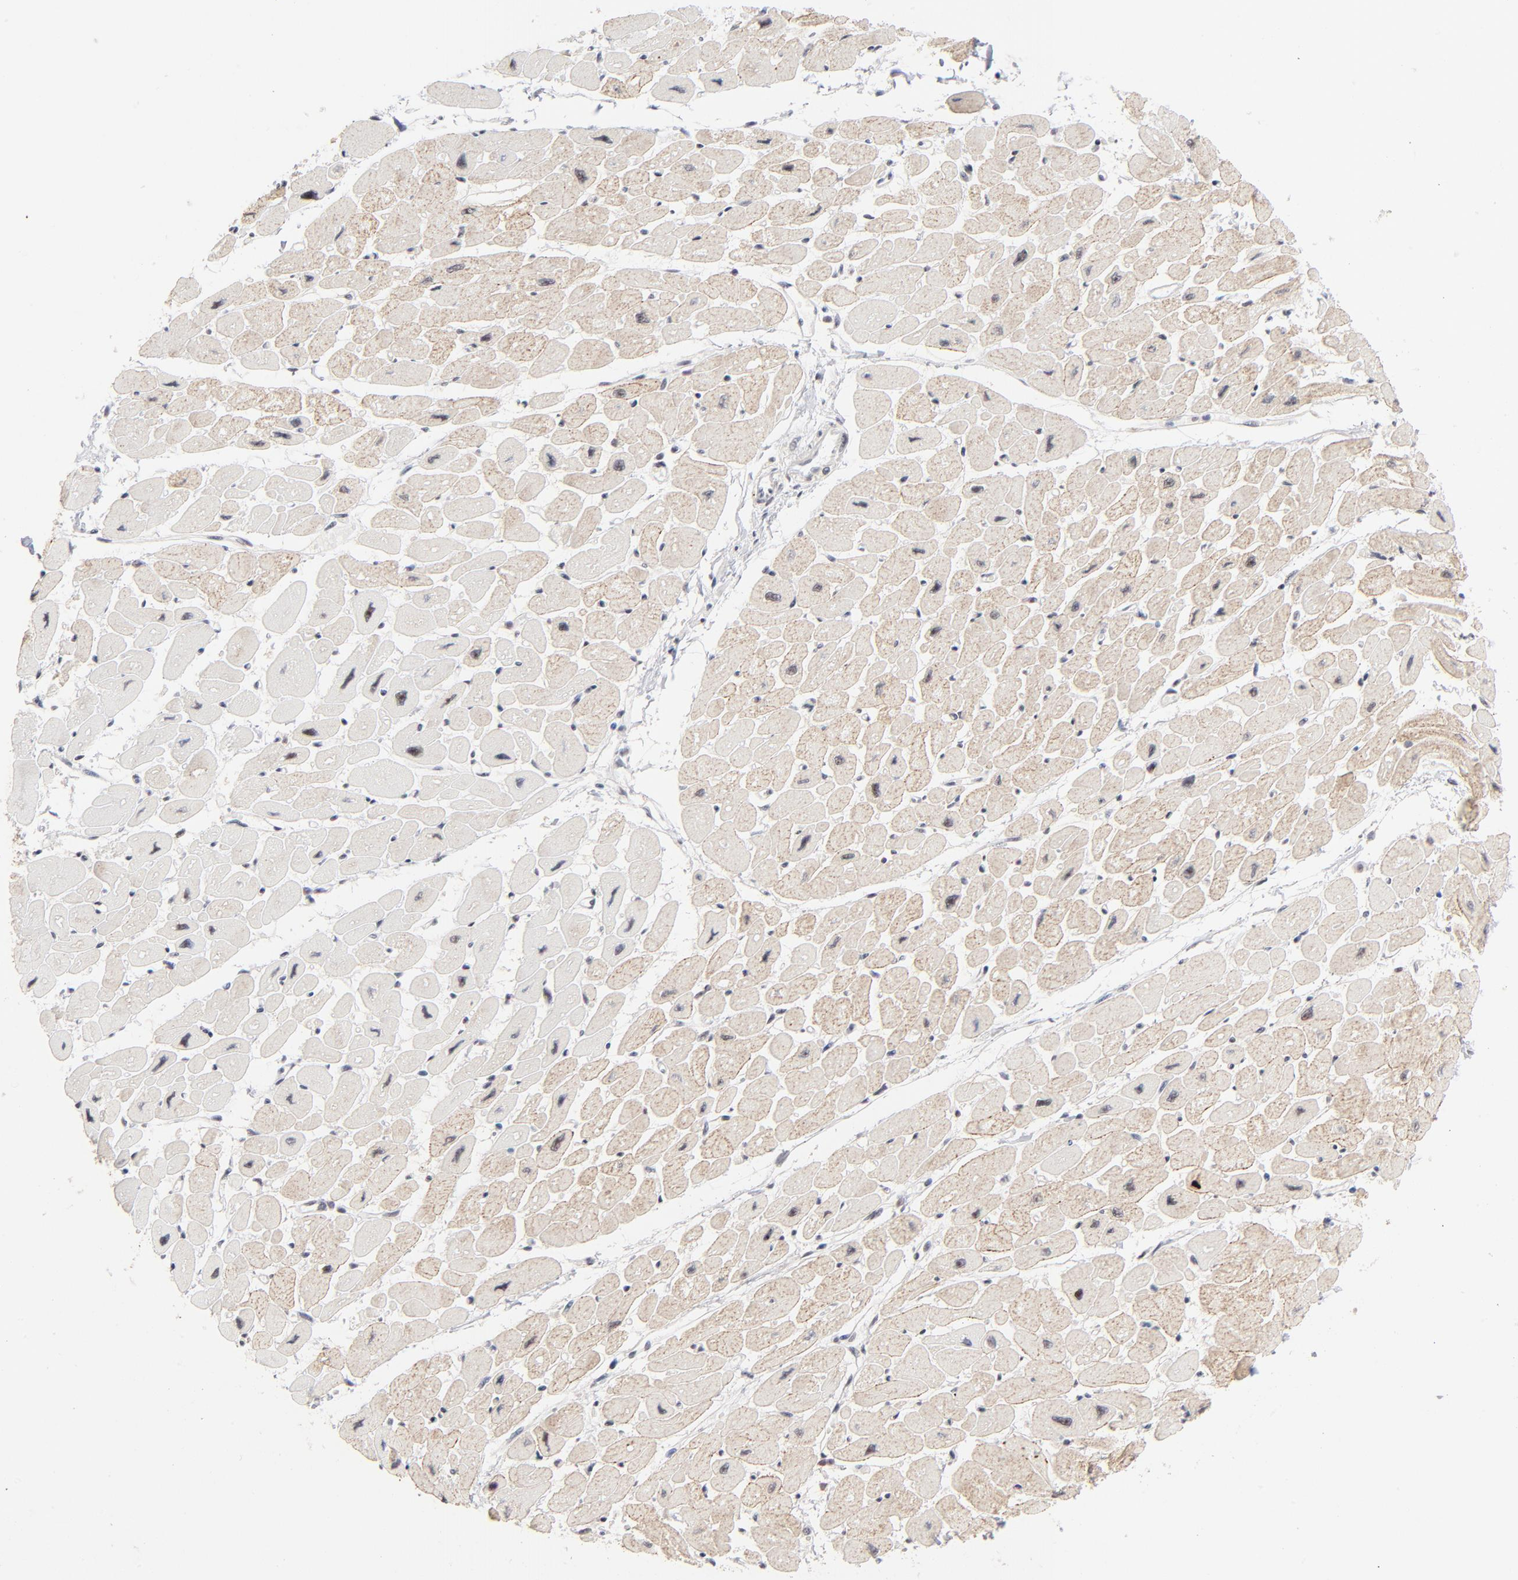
{"staining": {"intensity": "weak", "quantity": "25%-75%", "location": "cytoplasmic/membranous"}, "tissue": "heart muscle", "cell_type": "Cardiomyocytes", "image_type": "normal", "snomed": [{"axis": "morphology", "description": "Normal tissue, NOS"}, {"axis": "topography", "description": "Heart"}], "caption": "Unremarkable heart muscle shows weak cytoplasmic/membranous positivity in about 25%-75% of cardiomyocytes.", "gene": "ZNF143", "patient": {"sex": "female", "age": 54}}